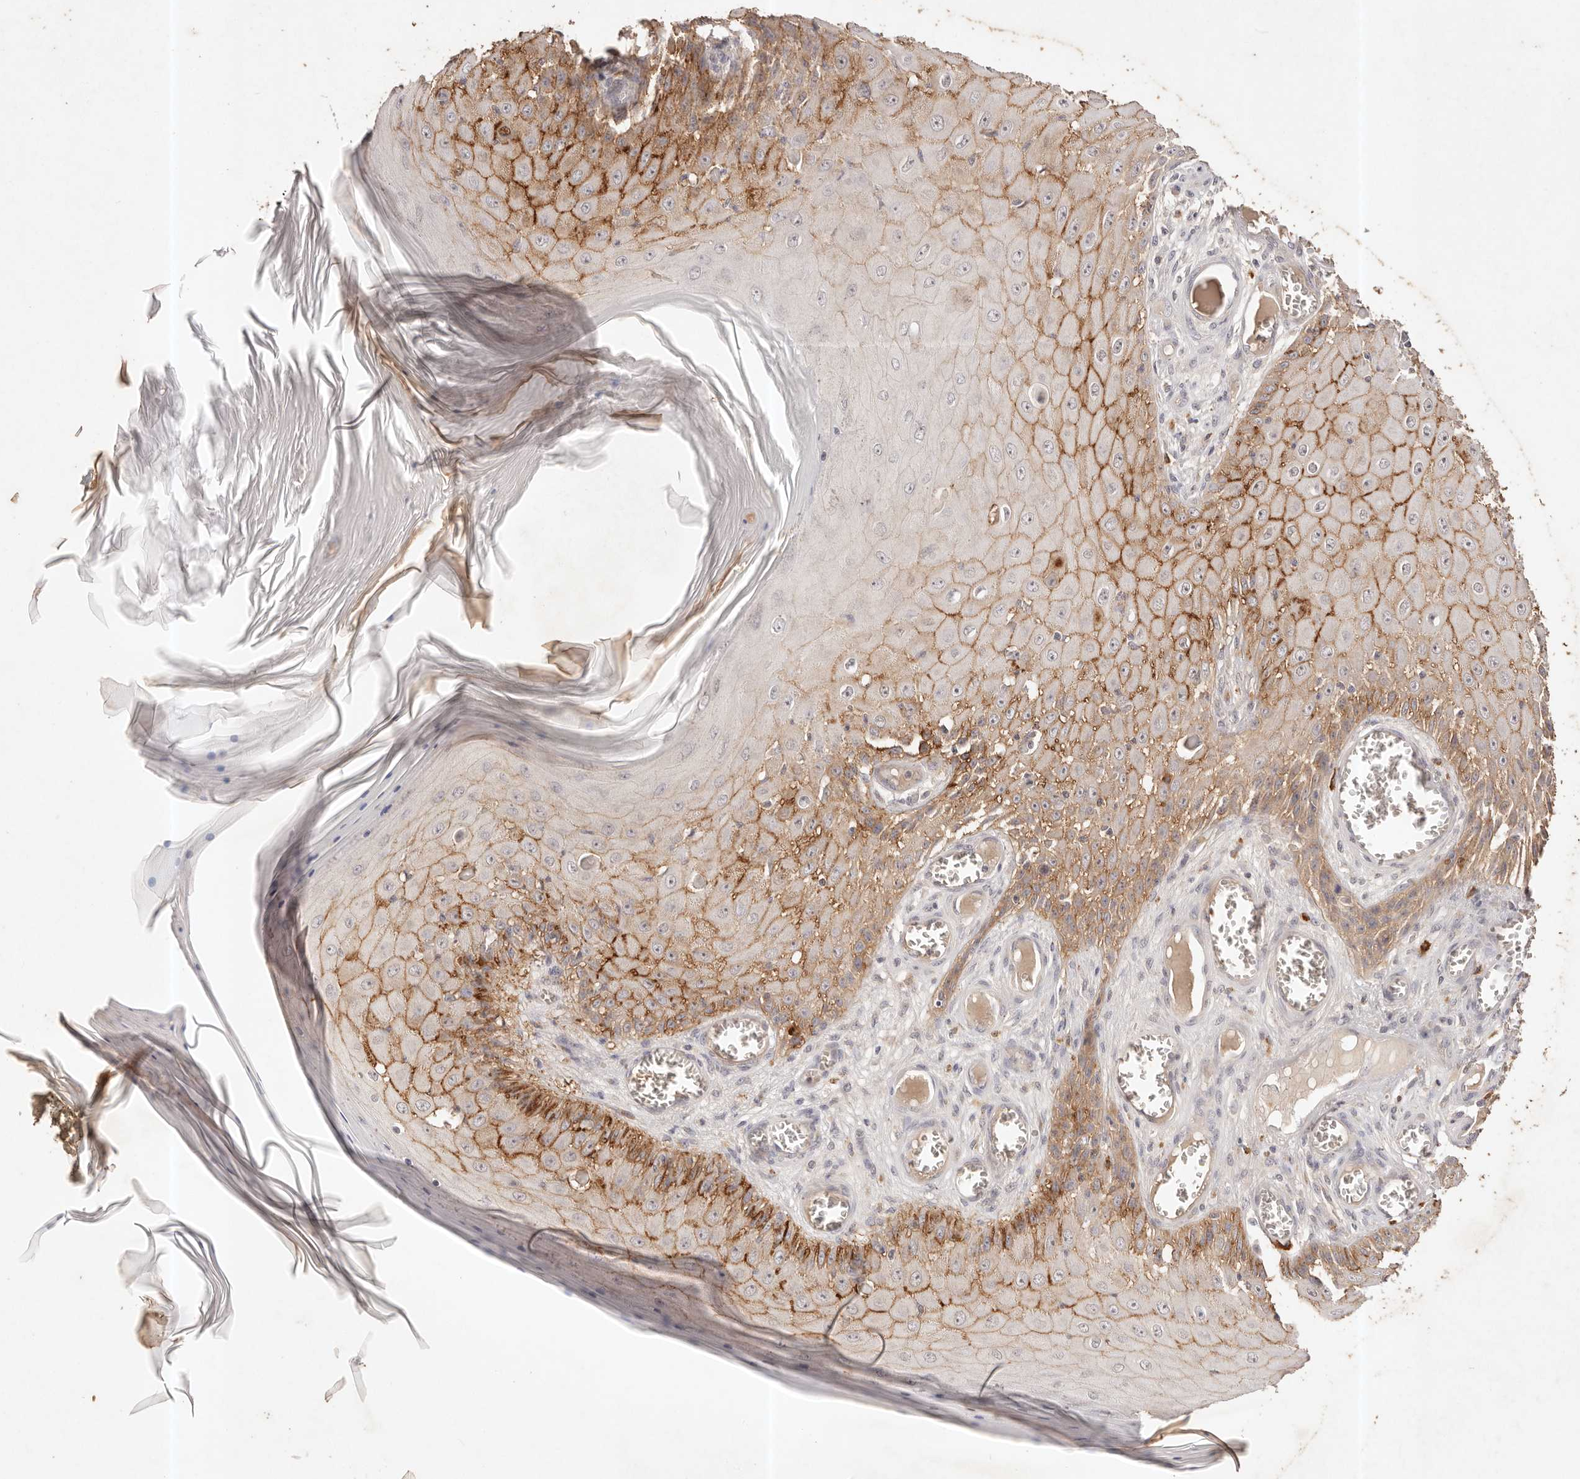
{"staining": {"intensity": "moderate", "quantity": "25%-75%", "location": "cytoplasmic/membranous"}, "tissue": "skin cancer", "cell_type": "Tumor cells", "image_type": "cancer", "snomed": [{"axis": "morphology", "description": "Squamous cell carcinoma, NOS"}, {"axis": "topography", "description": "Skin"}], "caption": "Skin cancer tissue exhibits moderate cytoplasmic/membranous positivity in approximately 25%-75% of tumor cells, visualized by immunohistochemistry.", "gene": "CXADR", "patient": {"sex": "female", "age": 73}}